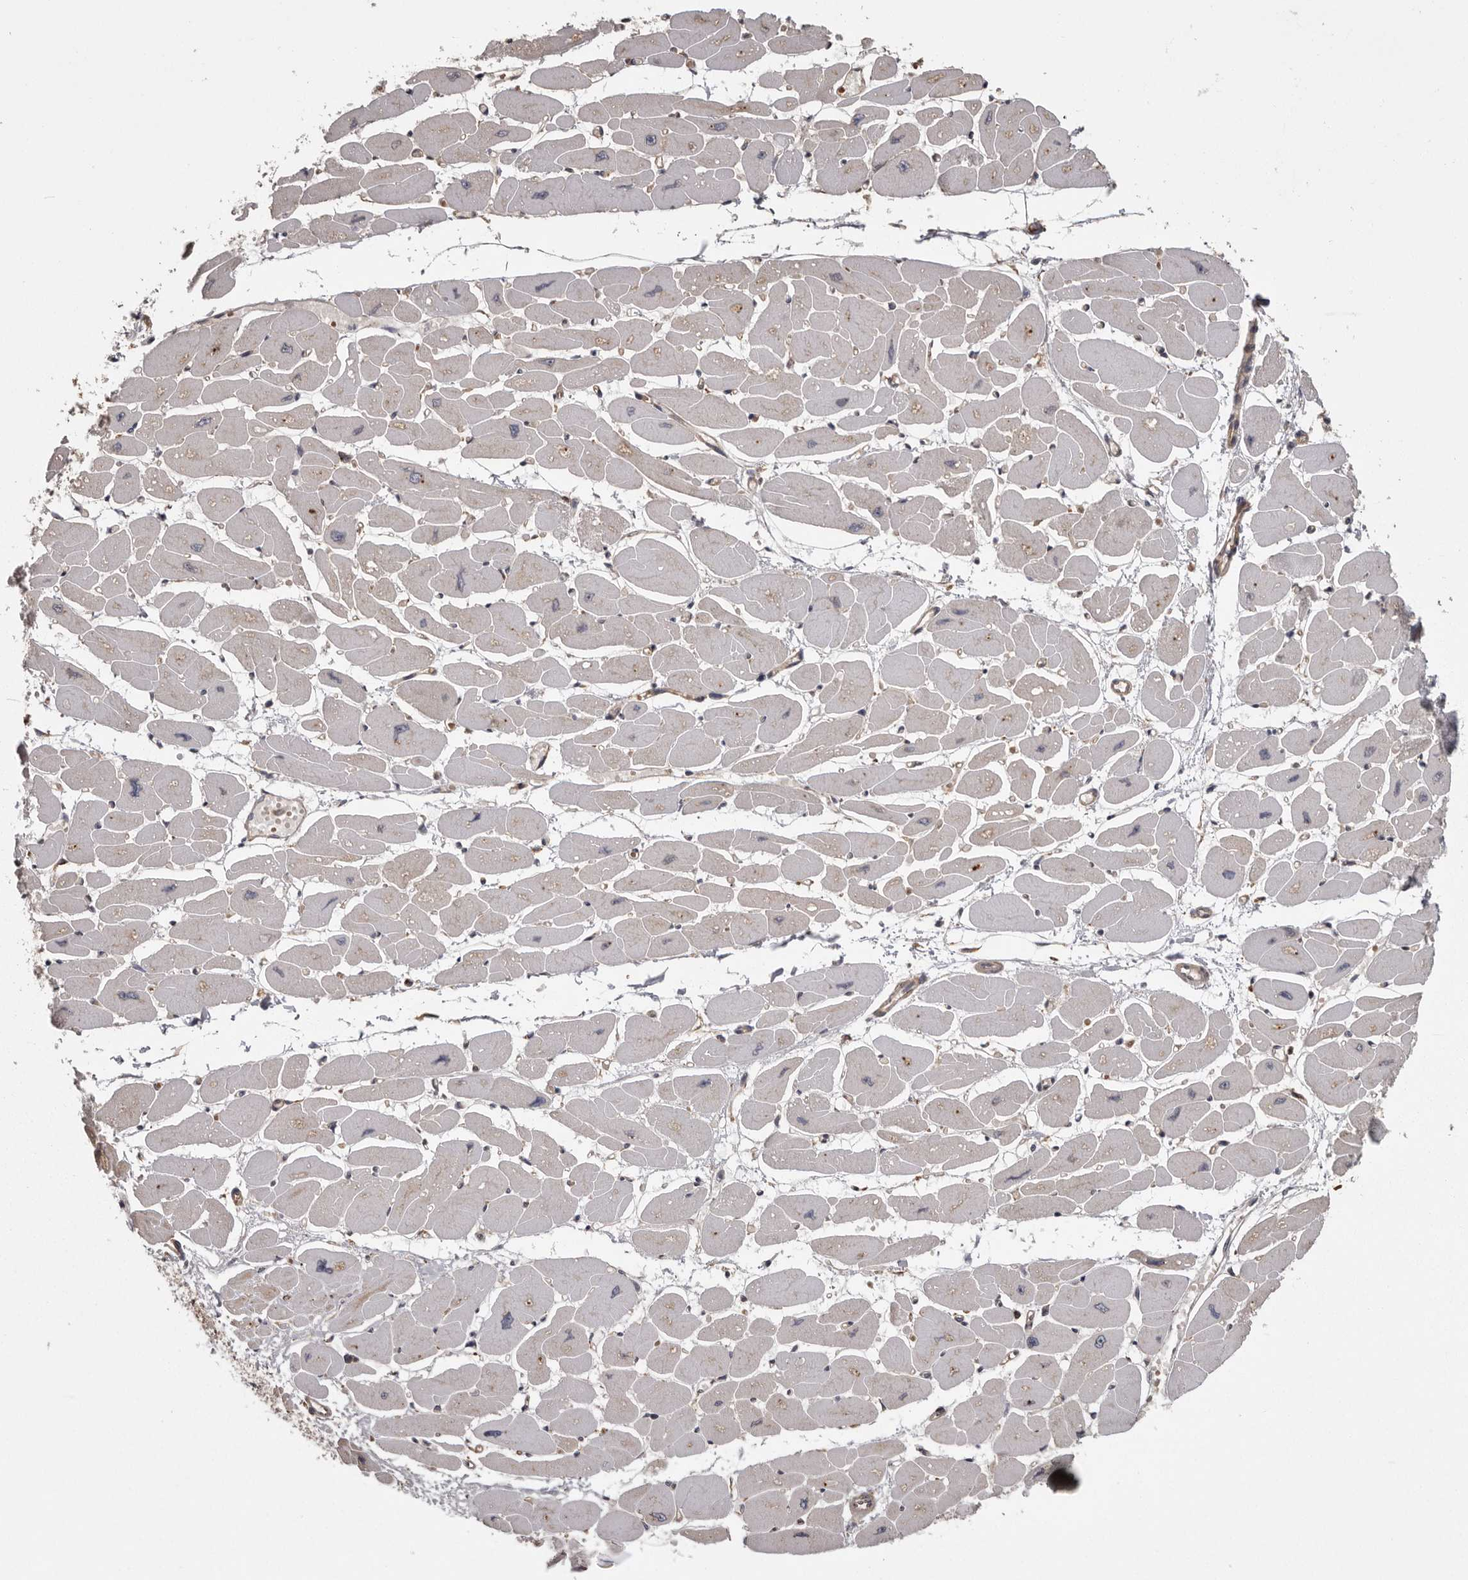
{"staining": {"intensity": "negative", "quantity": "none", "location": "none"}, "tissue": "heart muscle", "cell_type": "Cardiomyocytes", "image_type": "normal", "snomed": [{"axis": "morphology", "description": "Normal tissue, NOS"}, {"axis": "topography", "description": "Heart"}], "caption": "DAB immunohistochemical staining of unremarkable human heart muscle exhibits no significant expression in cardiomyocytes.", "gene": "DARS1", "patient": {"sex": "female", "age": 54}}